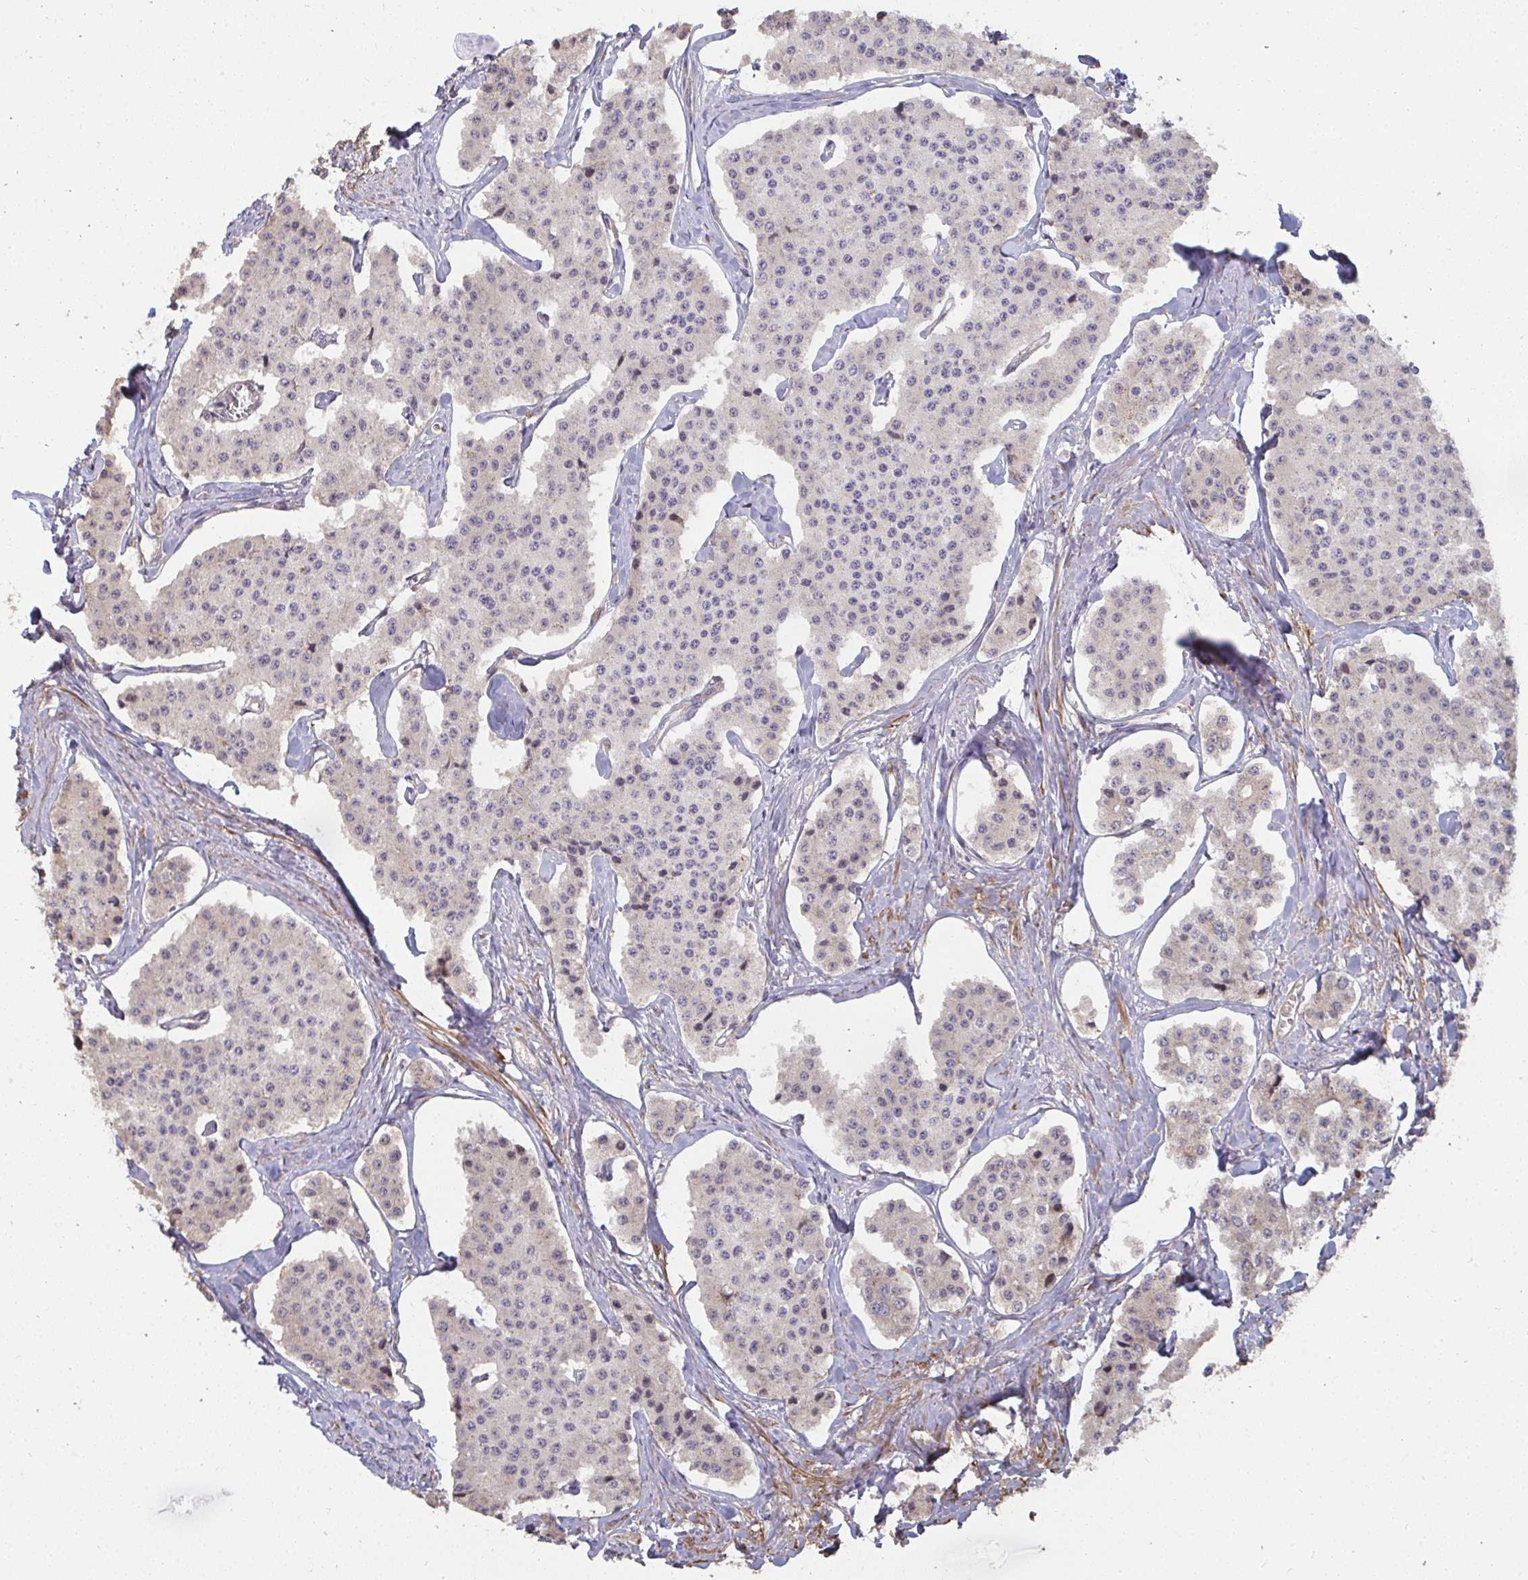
{"staining": {"intensity": "weak", "quantity": "25%-75%", "location": "cytoplasmic/membranous"}, "tissue": "carcinoid", "cell_type": "Tumor cells", "image_type": "cancer", "snomed": [{"axis": "morphology", "description": "Carcinoid, malignant, NOS"}, {"axis": "topography", "description": "Small intestine"}], "caption": "DAB immunohistochemical staining of human carcinoid displays weak cytoplasmic/membranous protein staining in about 25%-75% of tumor cells. The protein is shown in brown color, while the nuclei are stained blue.", "gene": "ZFYVE28", "patient": {"sex": "female", "age": 65}}